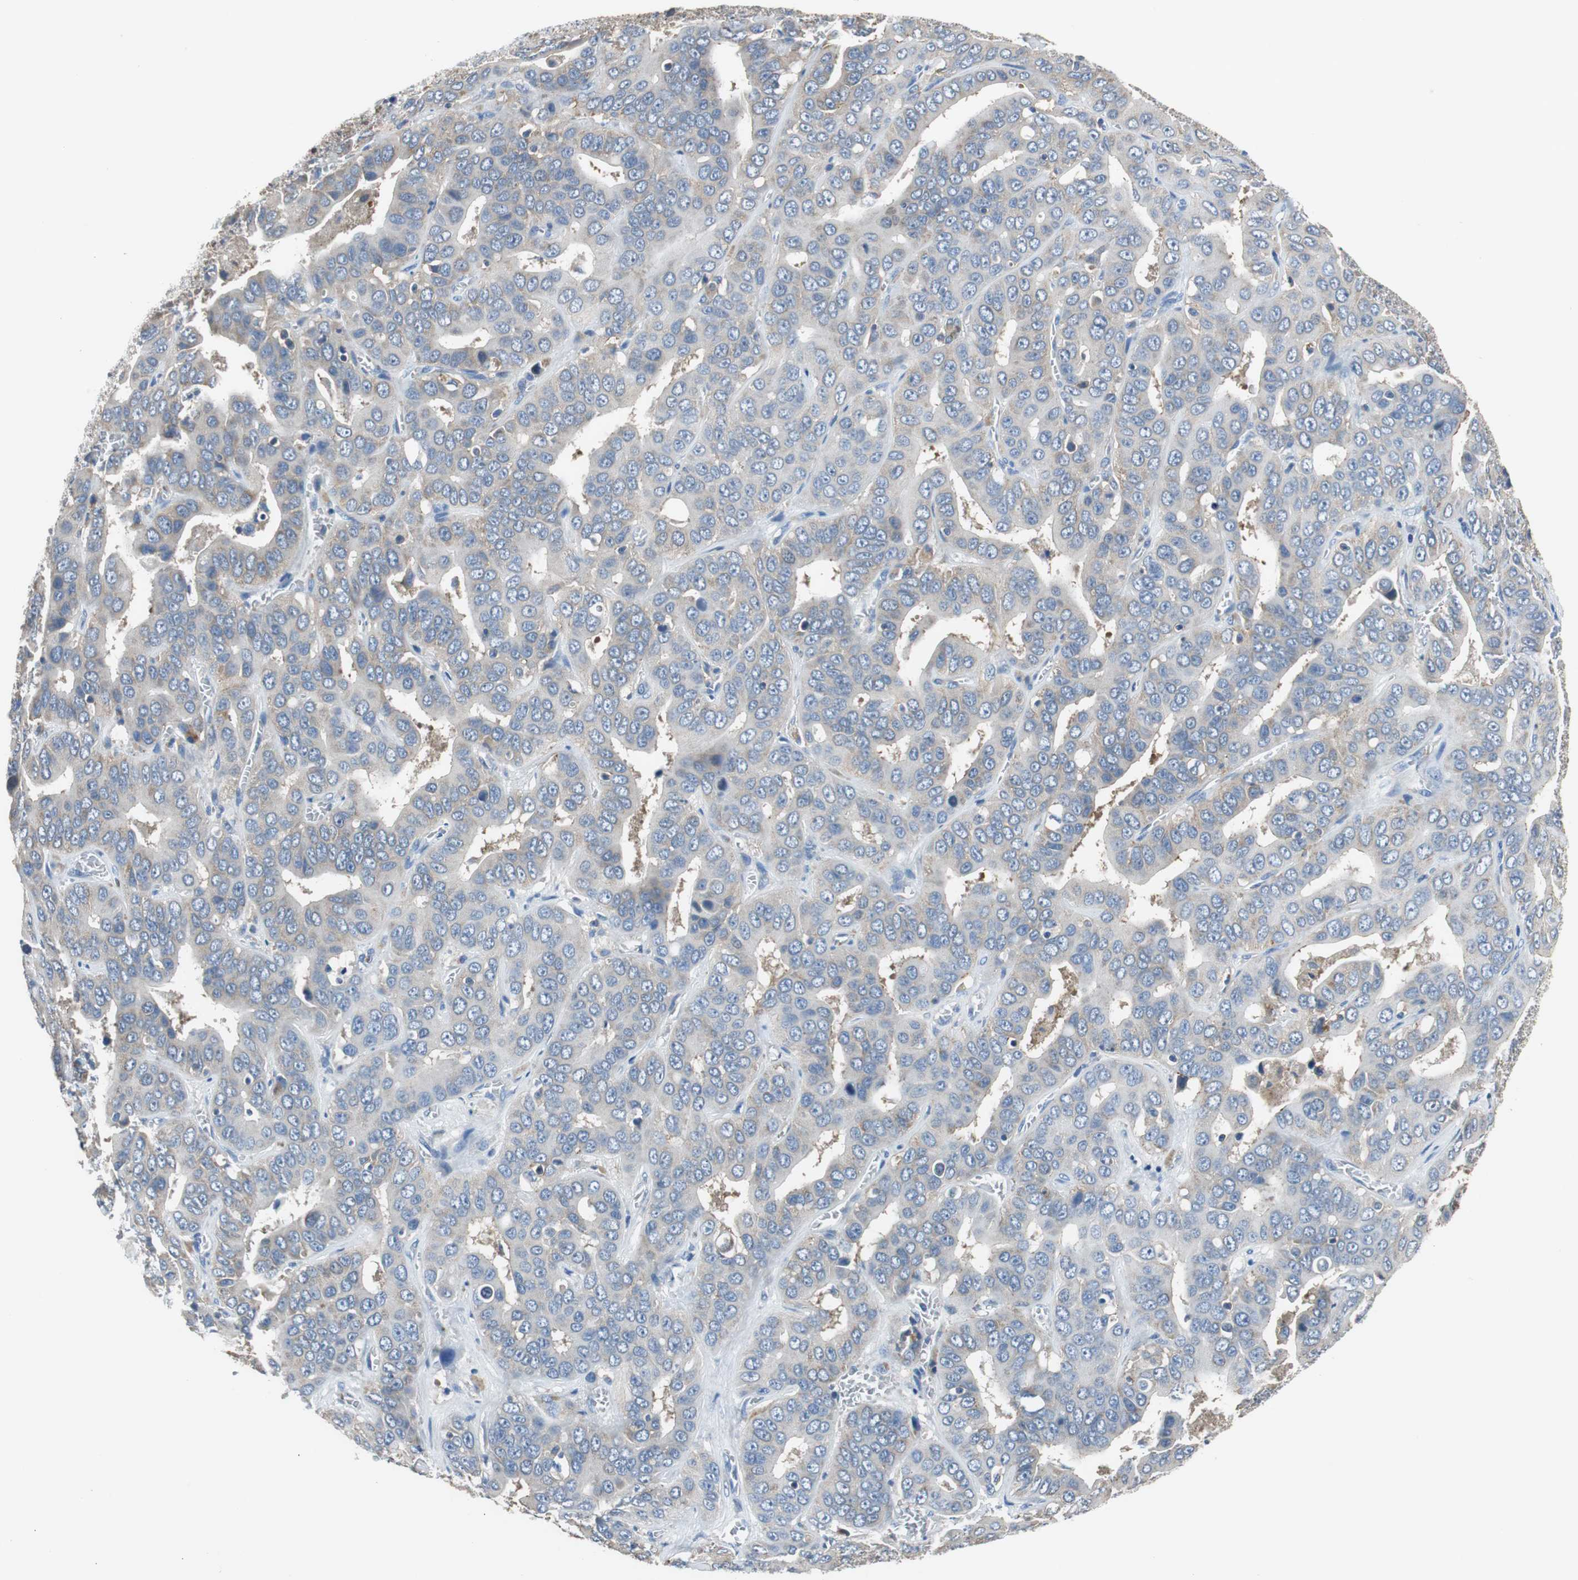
{"staining": {"intensity": "weak", "quantity": "<25%", "location": "cytoplasmic/membranous"}, "tissue": "liver cancer", "cell_type": "Tumor cells", "image_type": "cancer", "snomed": [{"axis": "morphology", "description": "Cholangiocarcinoma"}, {"axis": "topography", "description": "Liver"}], "caption": "Photomicrograph shows no significant protein positivity in tumor cells of liver cancer (cholangiocarcinoma).", "gene": "PRKCA", "patient": {"sex": "female", "age": 52}}